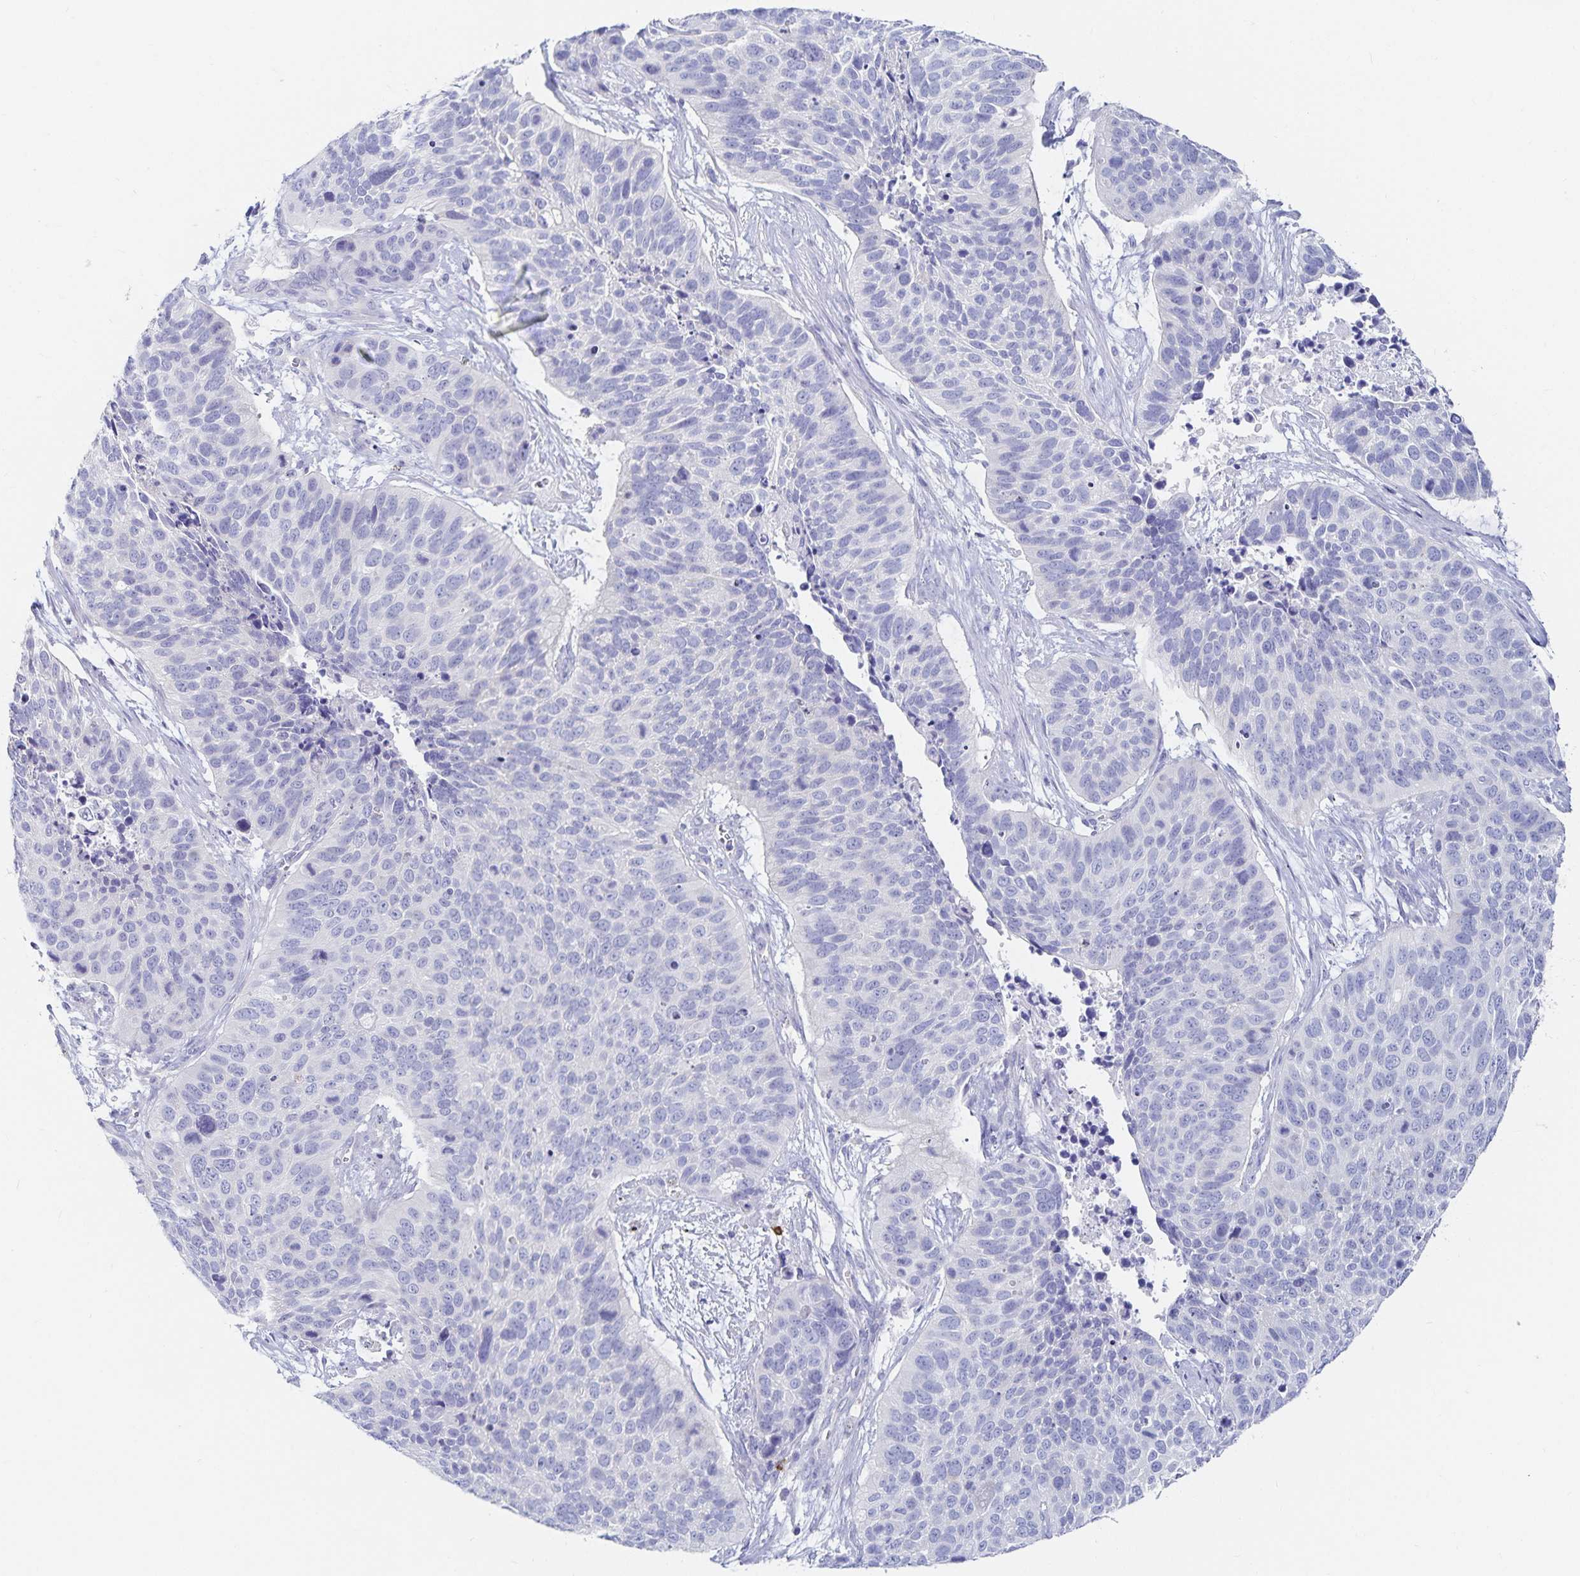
{"staining": {"intensity": "negative", "quantity": "none", "location": "none"}, "tissue": "lung cancer", "cell_type": "Tumor cells", "image_type": "cancer", "snomed": [{"axis": "morphology", "description": "Squamous cell carcinoma, NOS"}, {"axis": "topography", "description": "Lung"}], "caption": "The image exhibits no staining of tumor cells in squamous cell carcinoma (lung). (Brightfield microscopy of DAB IHC at high magnification).", "gene": "TNIP1", "patient": {"sex": "male", "age": 62}}